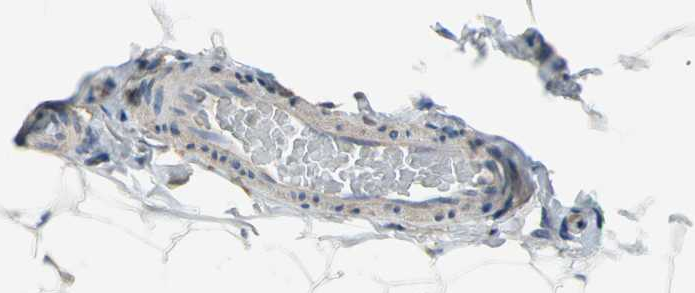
{"staining": {"intensity": "weak", "quantity": ">75%", "location": "cytoplasmic/membranous"}, "tissue": "adipose tissue", "cell_type": "Adipocytes", "image_type": "normal", "snomed": [{"axis": "morphology", "description": "Normal tissue, NOS"}, {"axis": "topography", "description": "Soft tissue"}], "caption": "Weak cytoplasmic/membranous positivity for a protein is present in approximately >75% of adipocytes of normal adipose tissue using immunohistochemistry (IHC).", "gene": "PRKCA", "patient": {"sex": "male", "age": 26}}